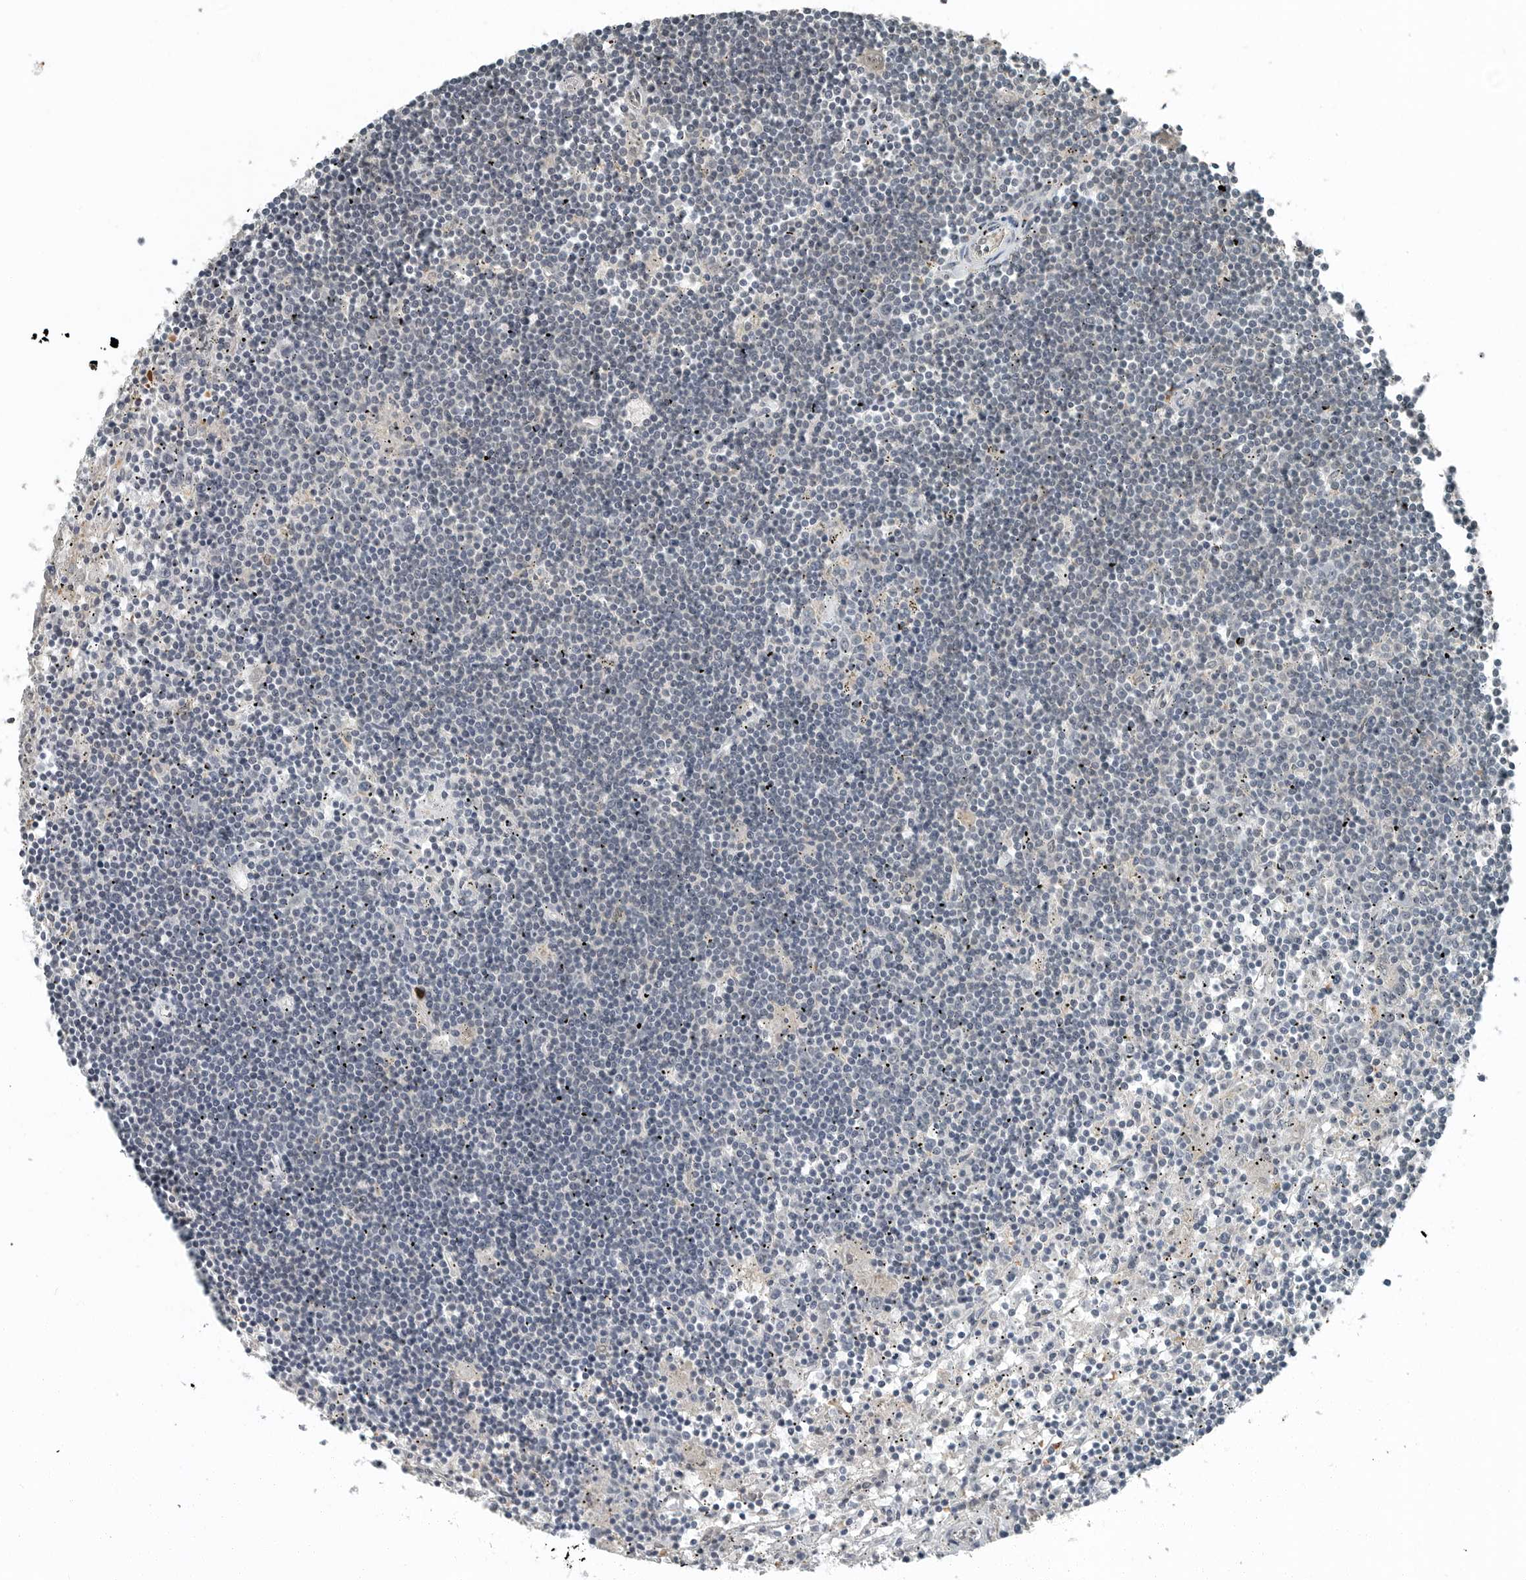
{"staining": {"intensity": "negative", "quantity": "none", "location": "none"}, "tissue": "lymphoma", "cell_type": "Tumor cells", "image_type": "cancer", "snomed": [{"axis": "morphology", "description": "Malignant lymphoma, non-Hodgkin's type, Low grade"}, {"axis": "topography", "description": "Spleen"}], "caption": "High power microscopy micrograph of an IHC micrograph of lymphoma, revealing no significant expression in tumor cells.", "gene": "KYAT1", "patient": {"sex": "male", "age": 76}}